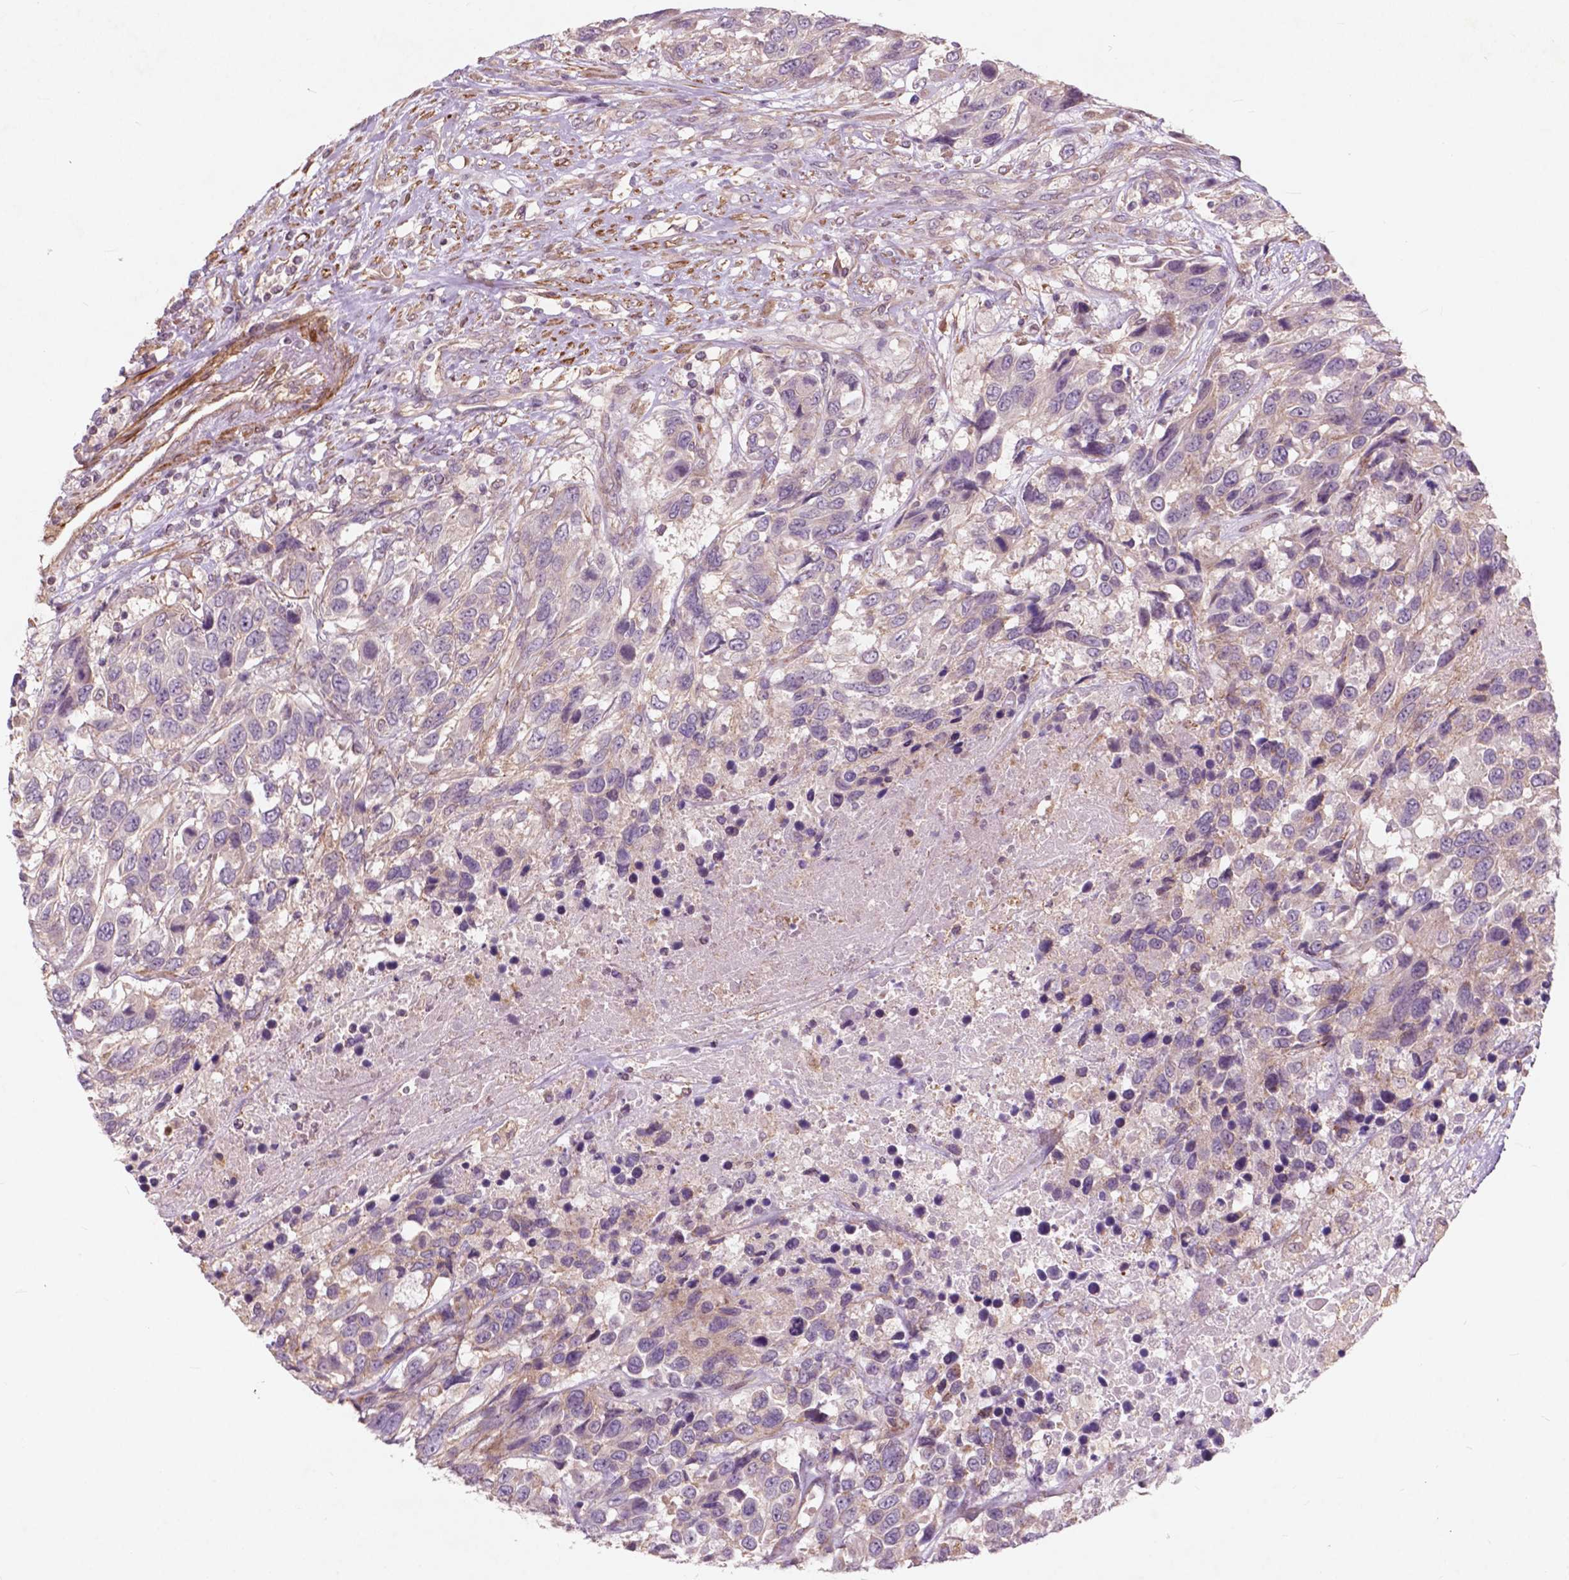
{"staining": {"intensity": "negative", "quantity": "none", "location": "none"}, "tissue": "urothelial cancer", "cell_type": "Tumor cells", "image_type": "cancer", "snomed": [{"axis": "morphology", "description": "Urothelial carcinoma, High grade"}, {"axis": "topography", "description": "Urinary bladder"}], "caption": "Immunohistochemistry of urothelial carcinoma (high-grade) reveals no expression in tumor cells.", "gene": "RFPL4B", "patient": {"sex": "female", "age": 70}}